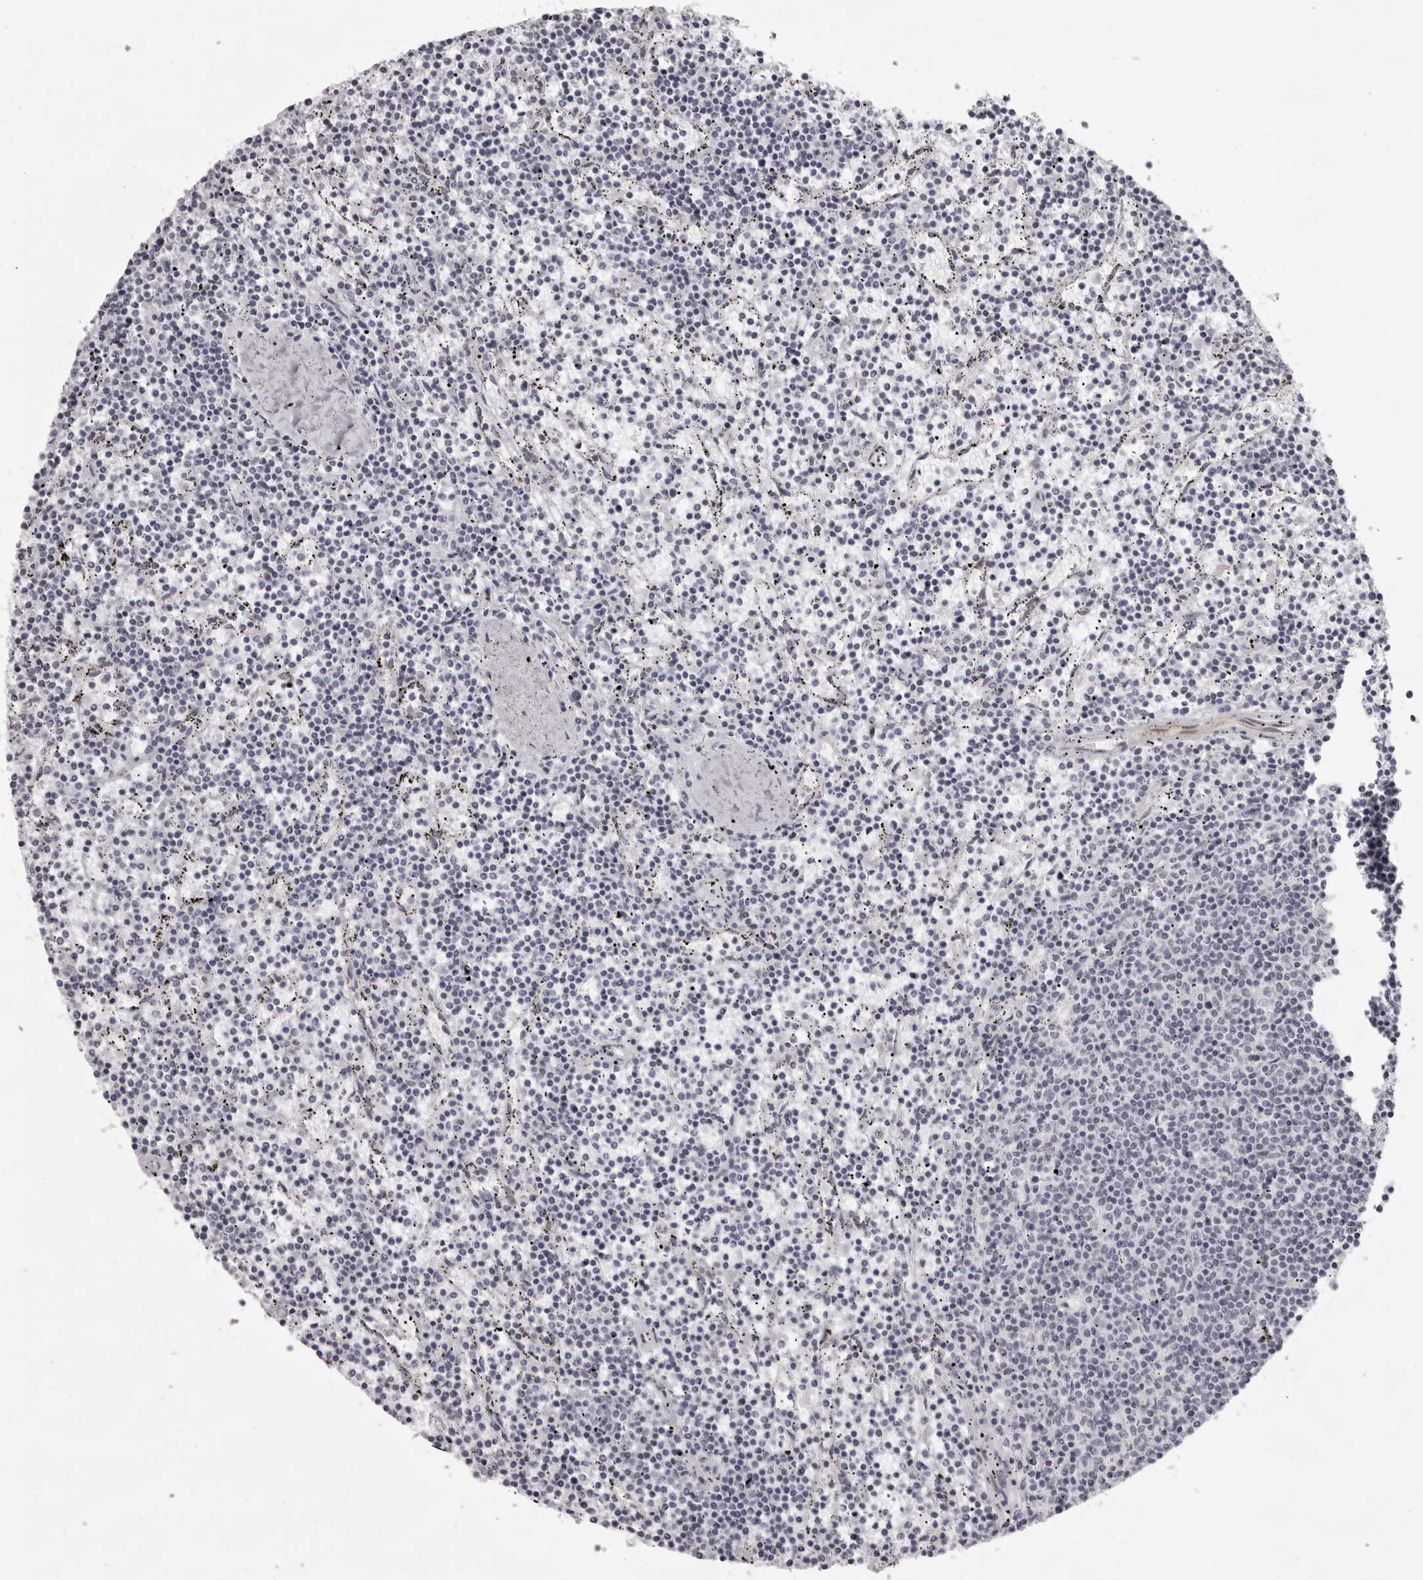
{"staining": {"intensity": "negative", "quantity": "none", "location": "none"}, "tissue": "lymphoma", "cell_type": "Tumor cells", "image_type": "cancer", "snomed": [{"axis": "morphology", "description": "Malignant lymphoma, non-Hodgkin's type, Low grade"}, {"axis": "topography", "description": "Spleen"}], "caption": "Image shows no significant protein staining in tumor cells of lymphoma. (Immunohistochemistry (ihc), brightfield microscopy, high magnification).", "gene": "NUDT18", "patient": {"sex": "female", "age": 50}}